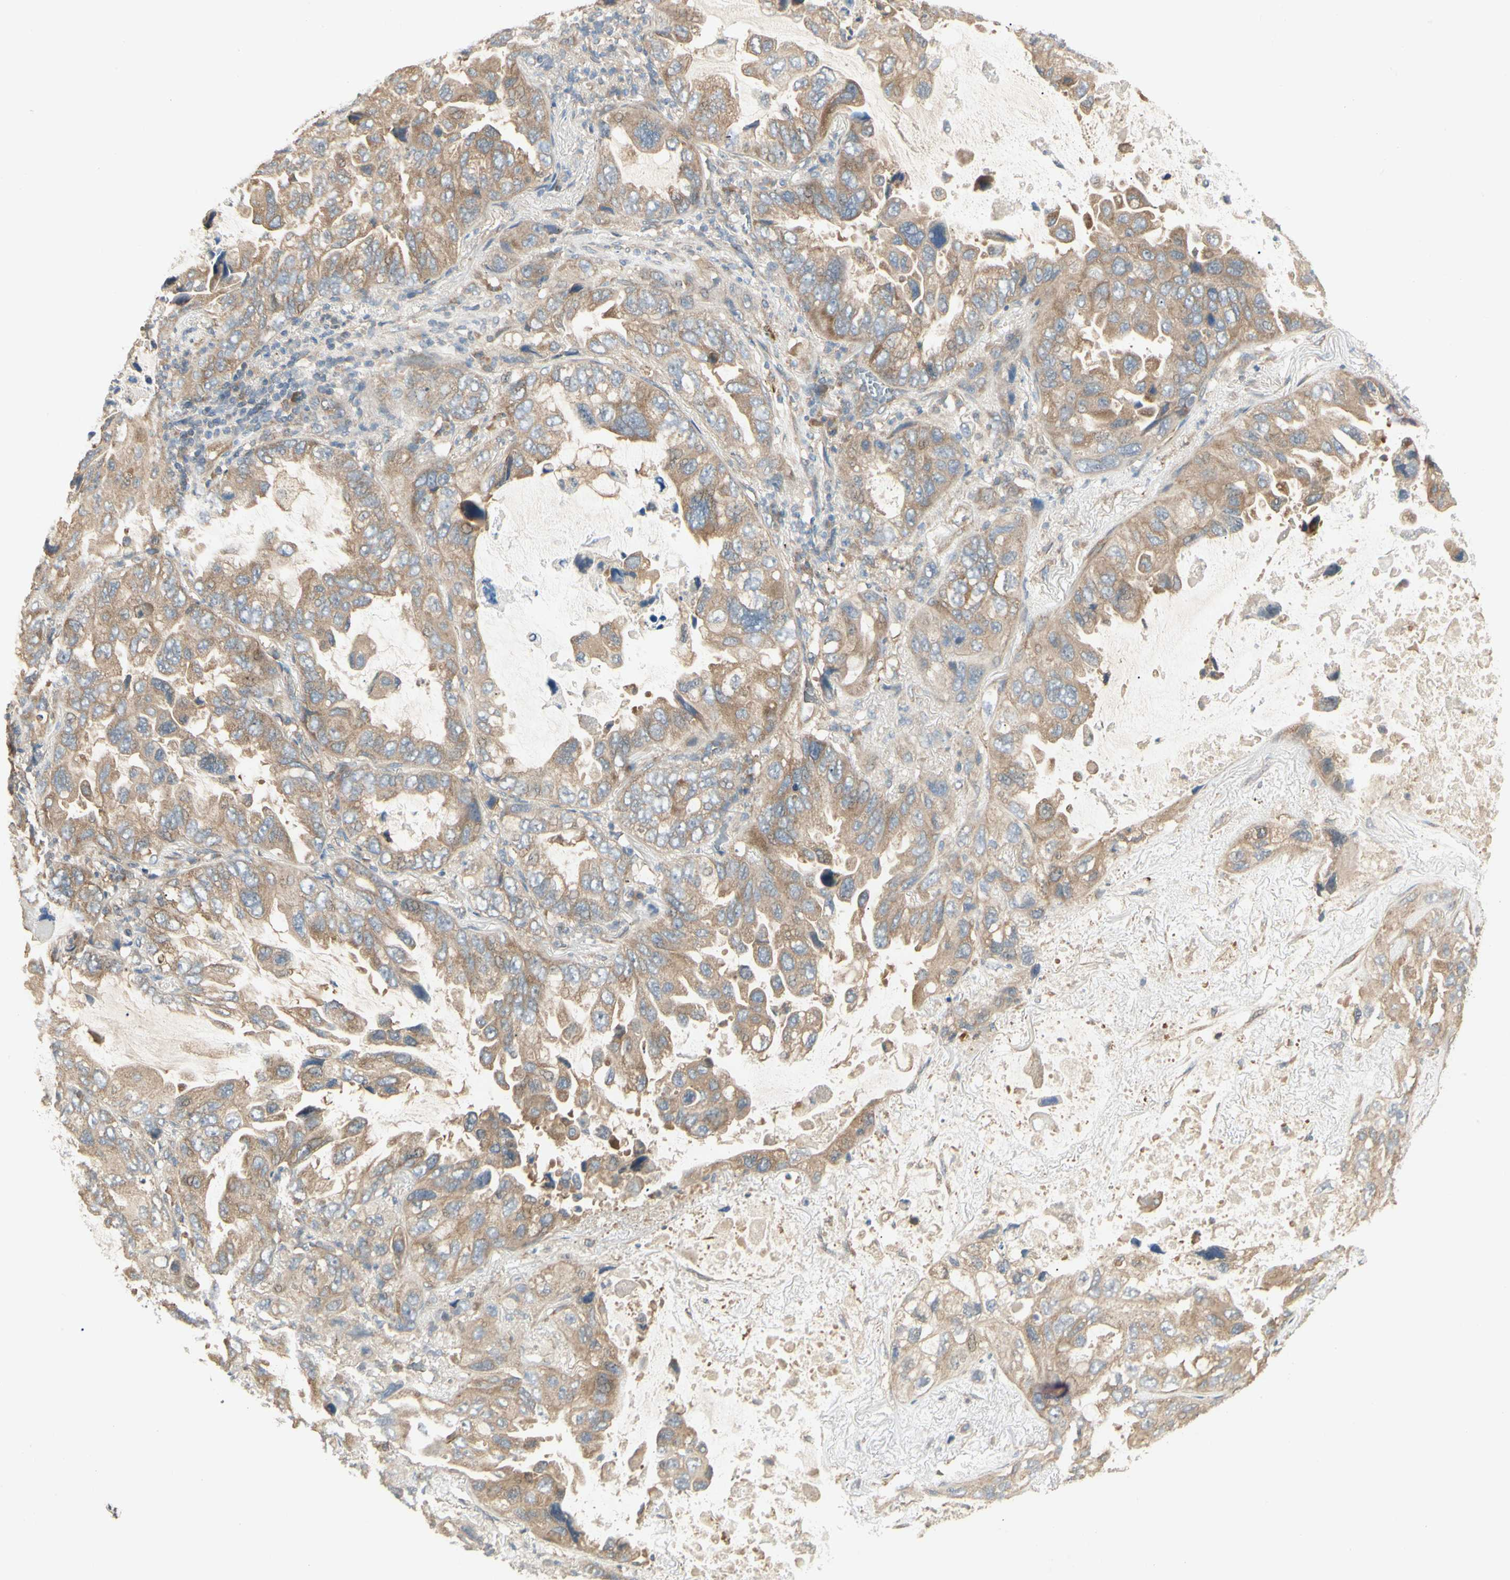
{"staining": {"intensity": "moderate", "quantity": ">75%", "location": "cytoplasmic/membranous"}, "tissue": "lung cancer", "cell_type": "Tumor cells", "image_type": "cancer", "snomed": [{"axis": "morphology", "description": "Squamous cell carcinoma, NOS"}, {"axis": "topography", "description": "Lung"}], "caption": "Tumor cells exhibit medium levels of moderate cytoplasmic/membranous positivity in about >75% of cells in human lung cancer (squamous cell carcinoma).", "gene": "IRAG1", "patient": {"sex": "female", "age": 73}}